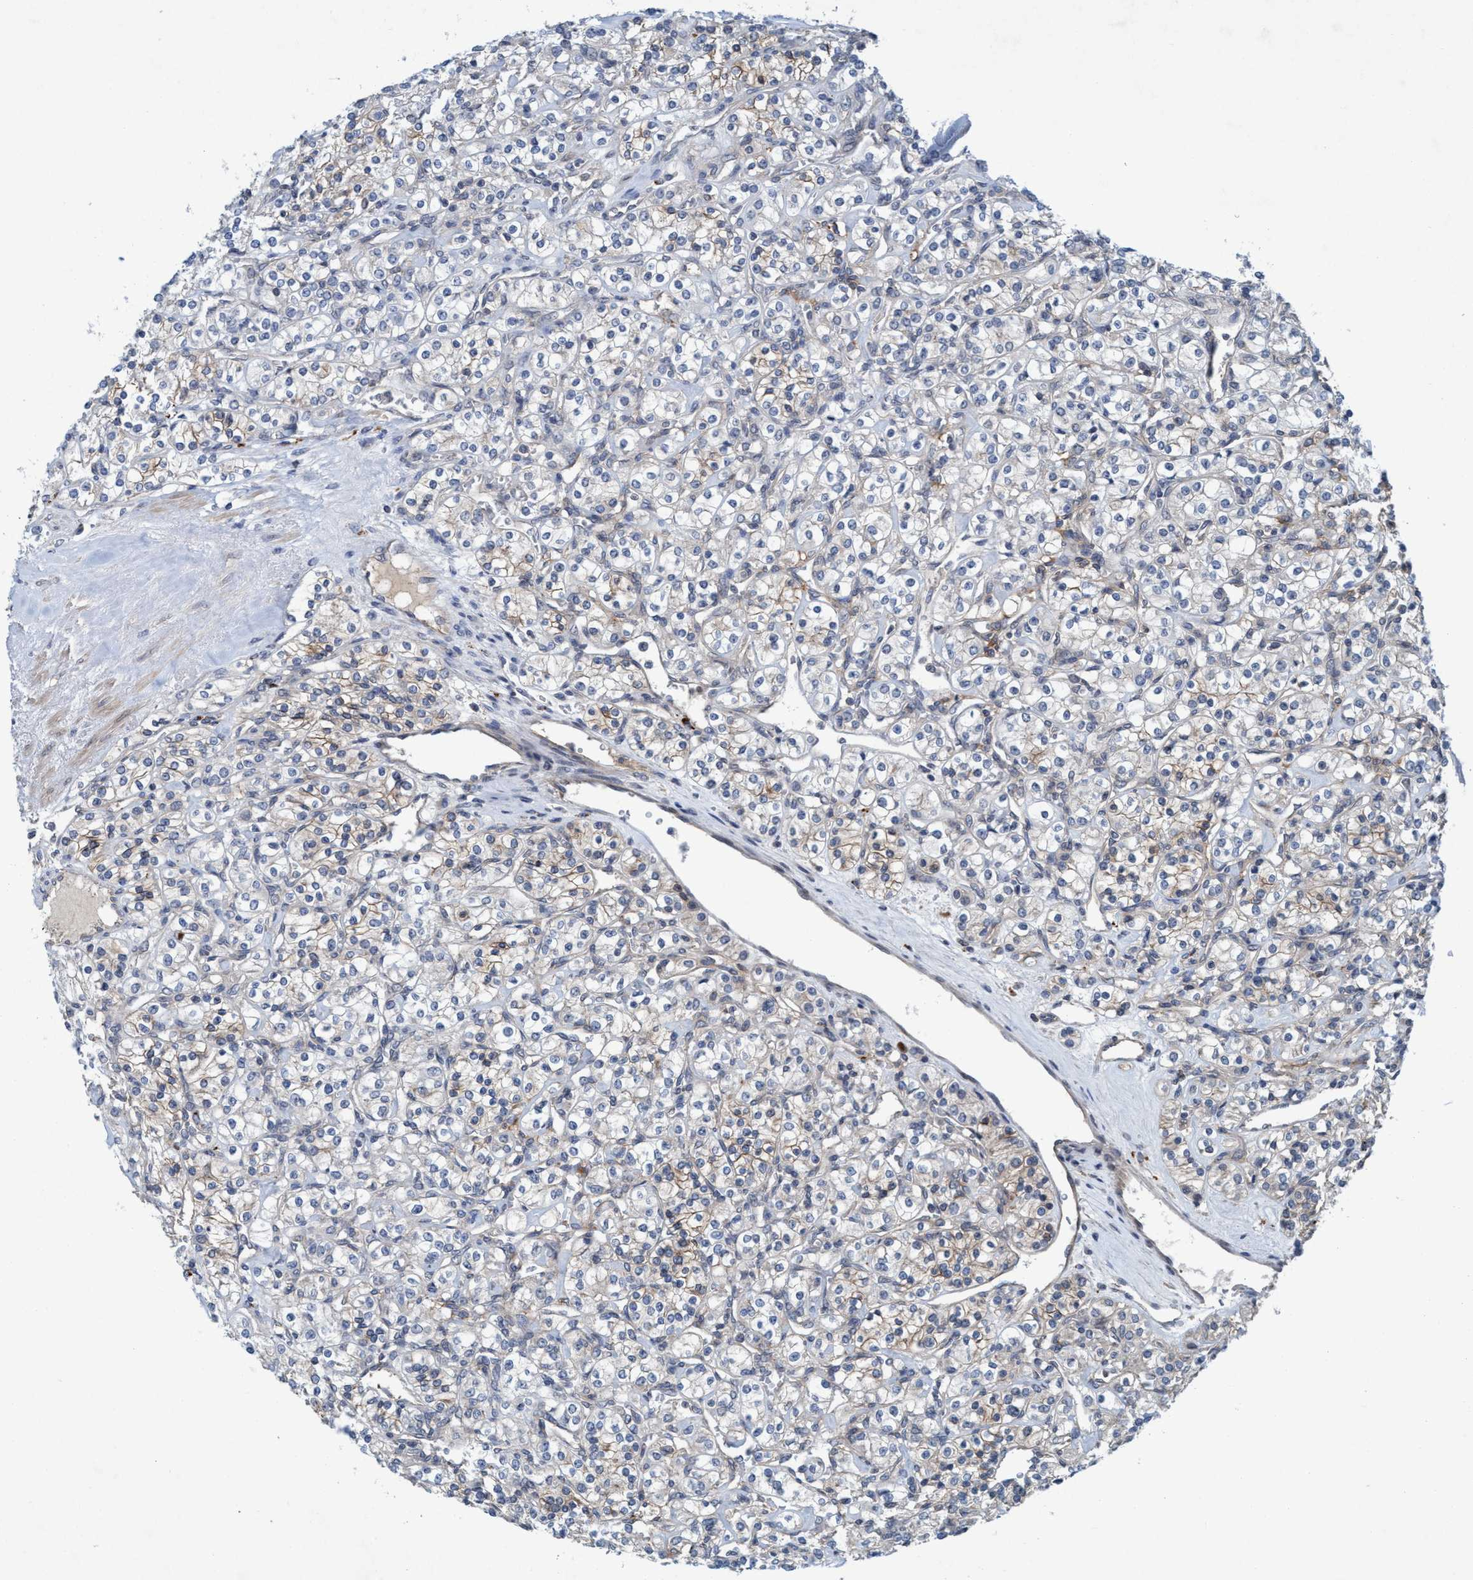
{"staining": {"intensity": "weak", "quantity": "<25%", "location": "cytoplasmic/membranous"}, "tissue": "renal cancer", "cell_type": "Tumor cells", "image_type": "cancer", "snomed": [{"axis": "morphology", "description": "Adenocarcinoma, NOS"}, {"axis": "topography", "description": "Kidney"}], "caption": "High power microscopy micrograph of an immunohistochemistry (IHC) histopathology image of renal cancer, revealing no significant positivity in tumor cells. (DAB immunohistochemistry (IHC) visualized using brightfield microscopy, high magnification).", "gene": "TRIM65", "patient": {"sex": "male", "age": 77}}